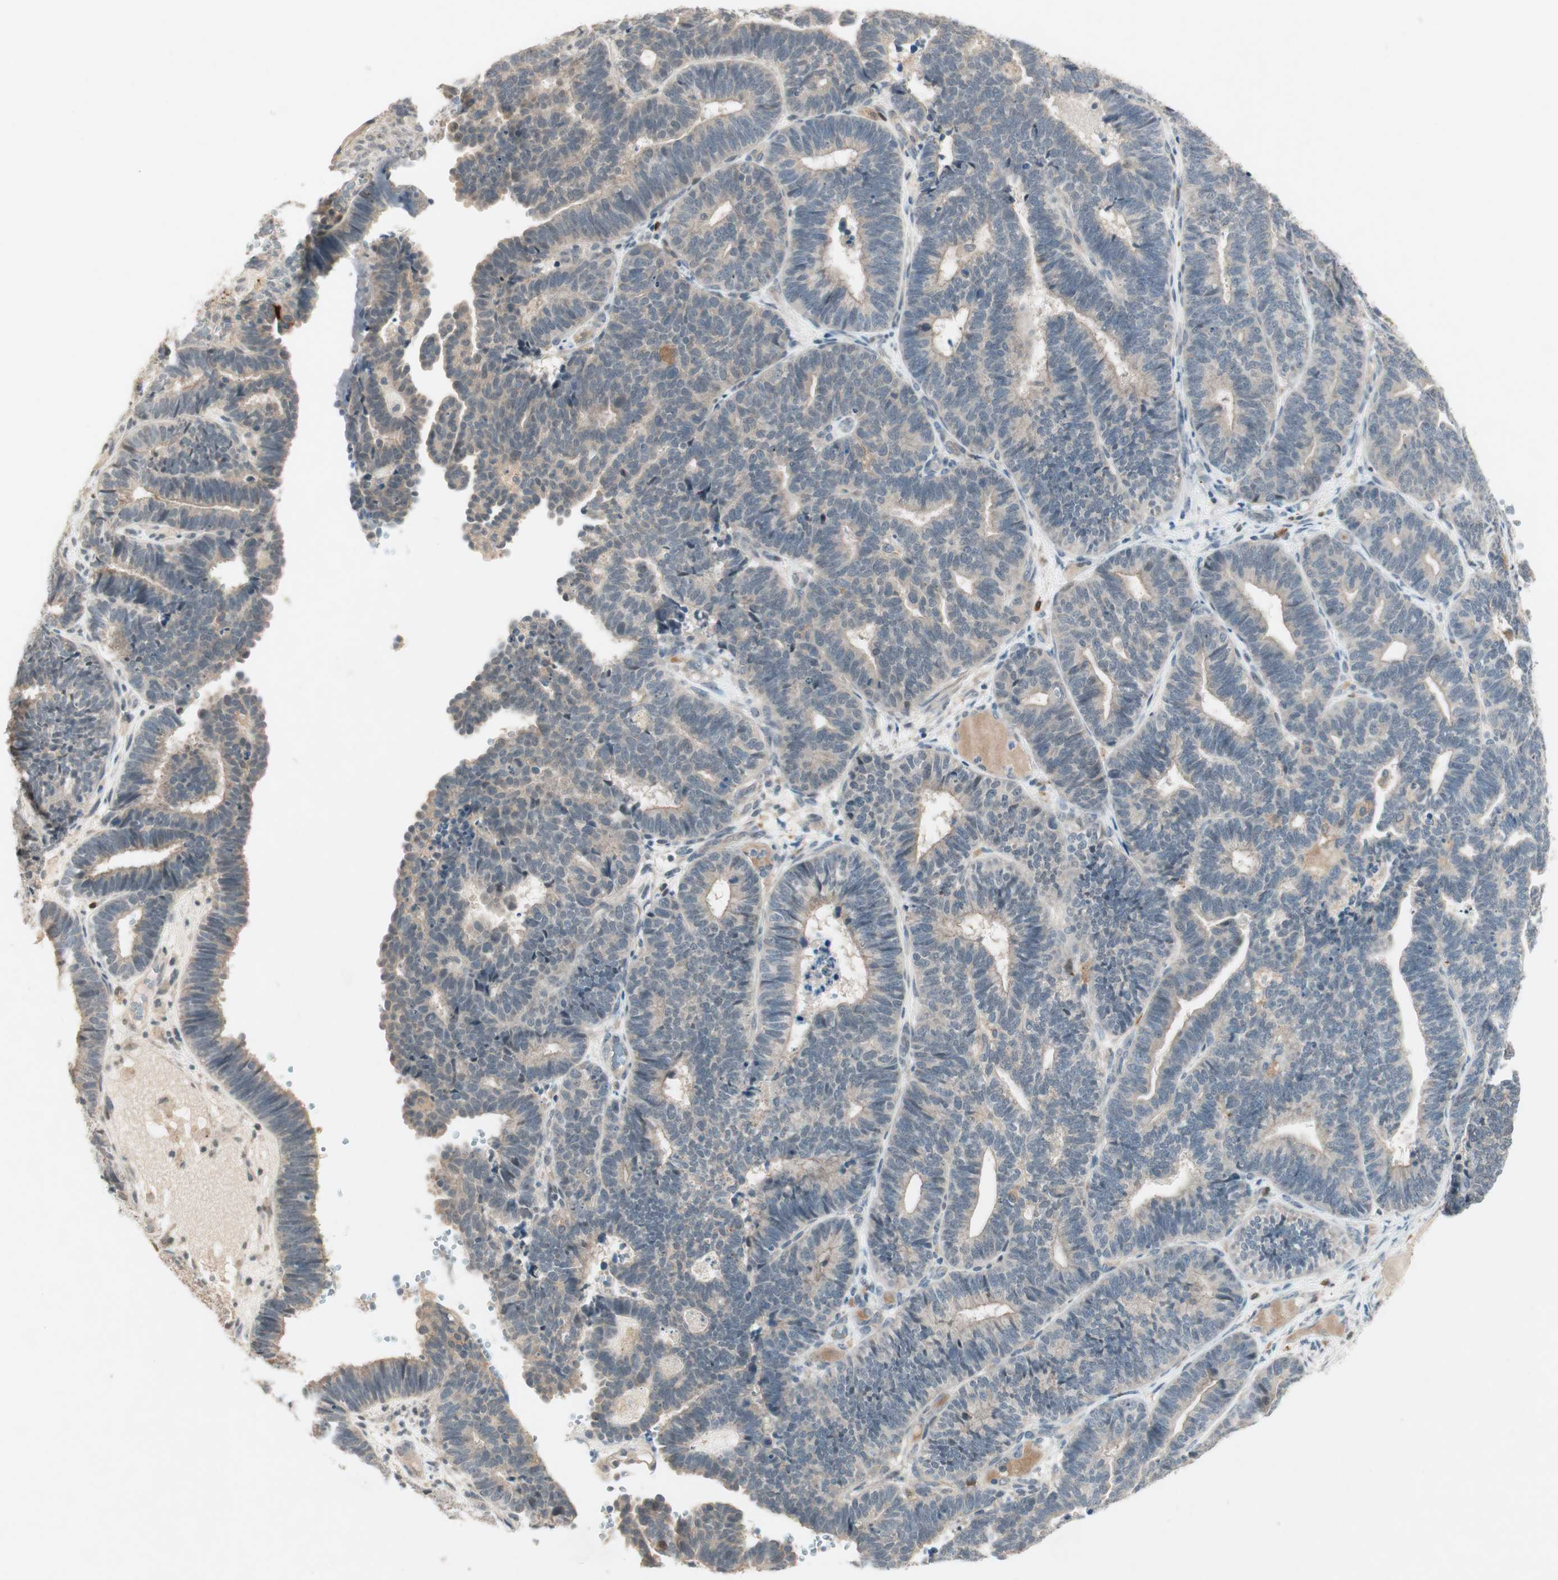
{"staining": {"intensity": "weak", "quantity": "25%-75%", "location": "cytoplasmic/membranous"}, "tissue": "endometrial cancer", "cell_type": "Tumor cells", "image_type": "cancer", "snomed": [{"axis": "morphology", "description": "Adenocarcinoma, NOS"}, {"axis": "topography", "description": "Endometrium"}], "caption": "Endometrial adenocarcinoma stained with a protein marker demonstrates weak staining in tumor cells.", "gene": "RTL6", "patient": {"sex": "female", "age": 70}}